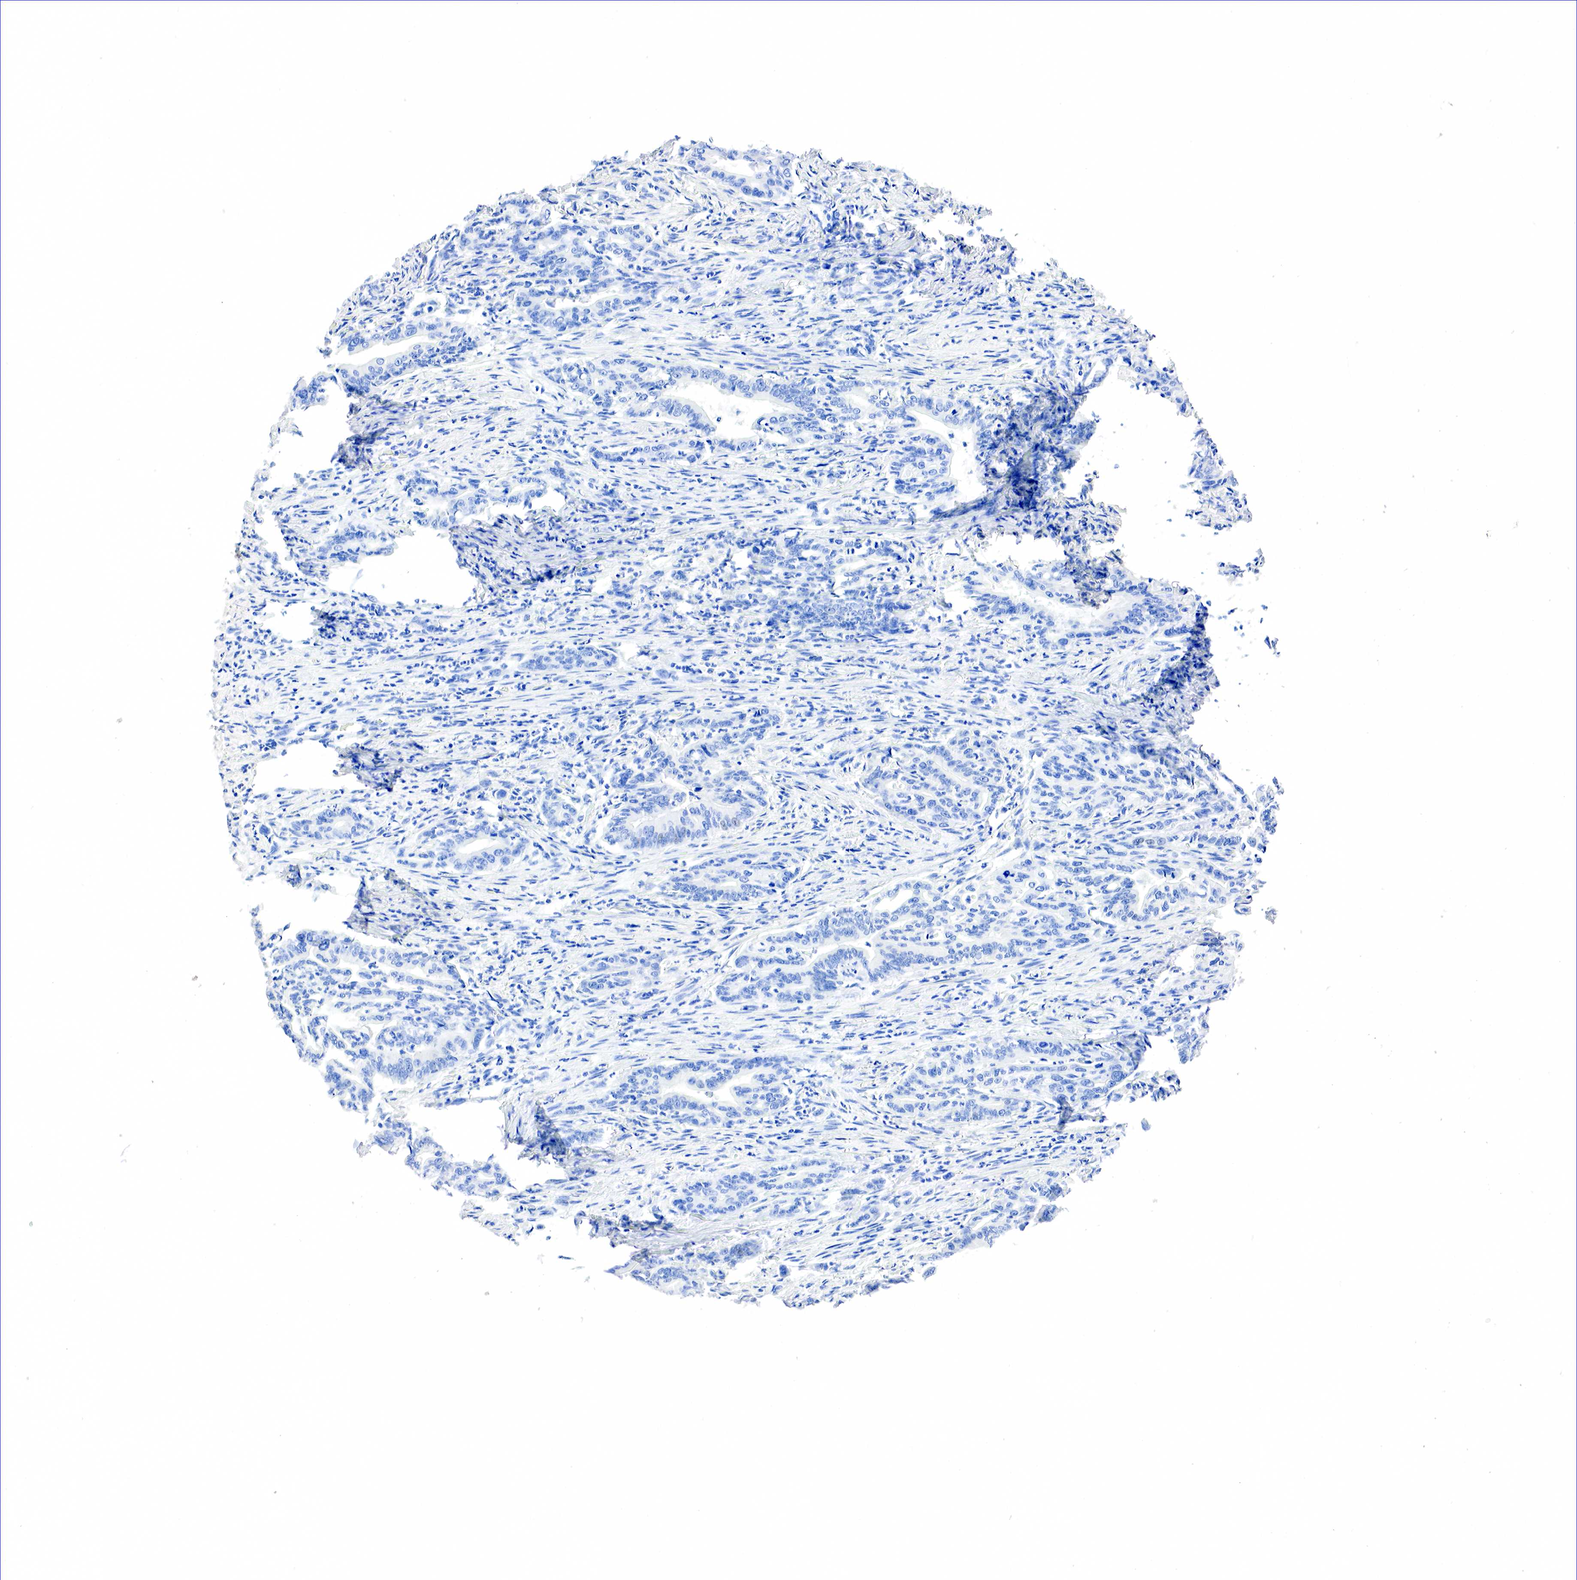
{"staining": {"intensity": "negative", "quantity": "none", "location": "none"}, "tissue": "stomach cancer", "cell_type": "Tumor cells", "image_type": "cancer", "snomed": [{"axis": "morphology", "description": "Adenocarcinoma, NOS"}, {"axis": "topography", "description": "Stomach"}], "caption": "Stomach cancer (adenocarcinoma) was stained to show a protein in brown. There is no significant staining in tumor cells. (DAB (3,3'-diaminobenzidine) immunohistochemistry with hematoxylin counter stain).", "gene": "SST", "patient": {"sex": "female", "age": 76}}